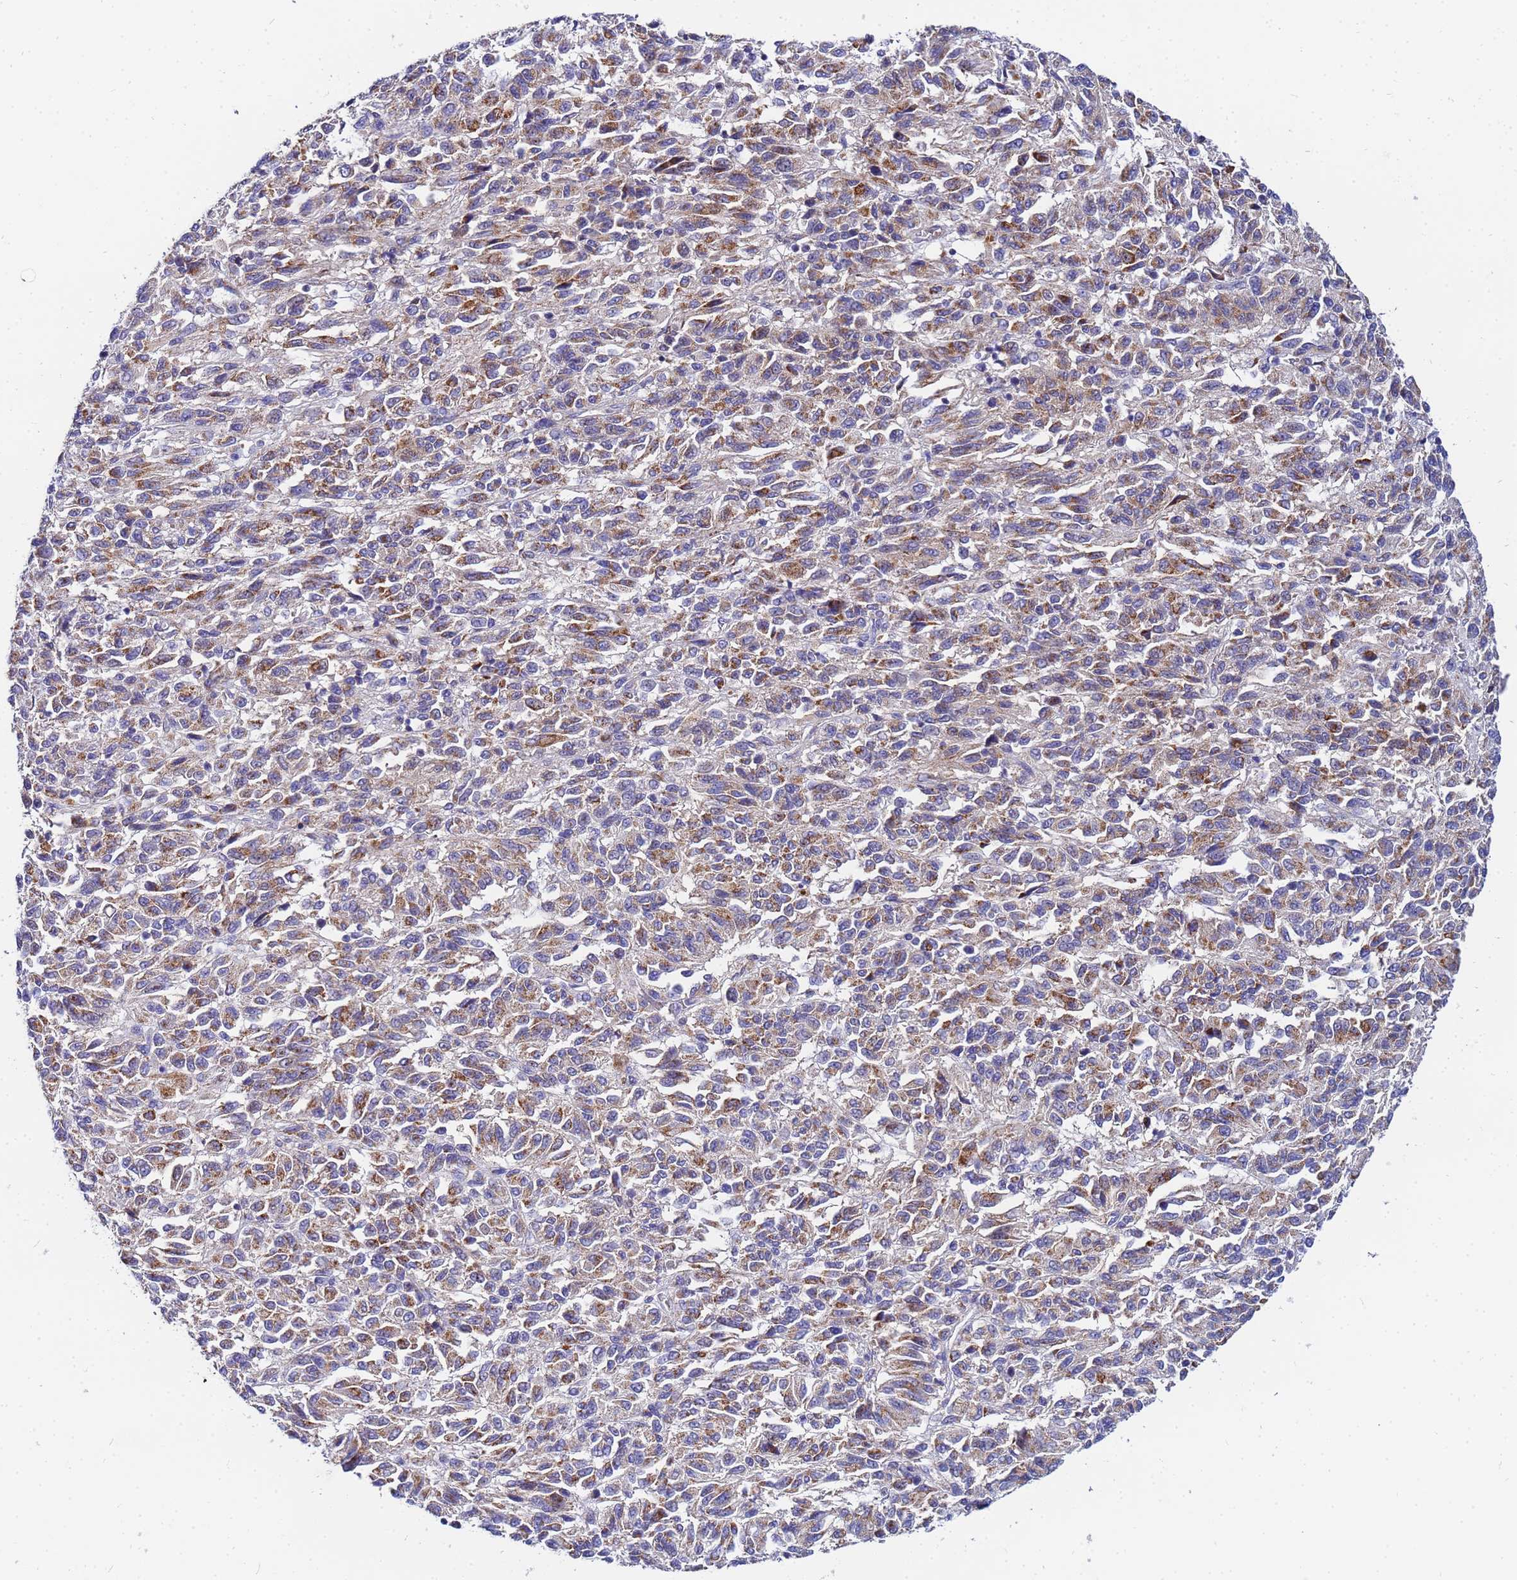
{"staining": {"intensity": "moderate", "quantity": "25%-75%", "location": "cytoplasmic/membranous"}, "tissue": "melanoma", "cell_type": "Tumor cells", "image_type": "cancer", "snomed": [{"axis": "morphology", "description": "Malignant melanoma, Metastatic site"}, {"axis": "topography", "description": "Lung"}], "caption": "Protein staining of melanoma tissue displays moderate cytoplasmic/membranous staining in approximately 25%-75% of tumor cells.", "gene": "FAHD2A", "patient": {"sex": "male", "age": 64}}